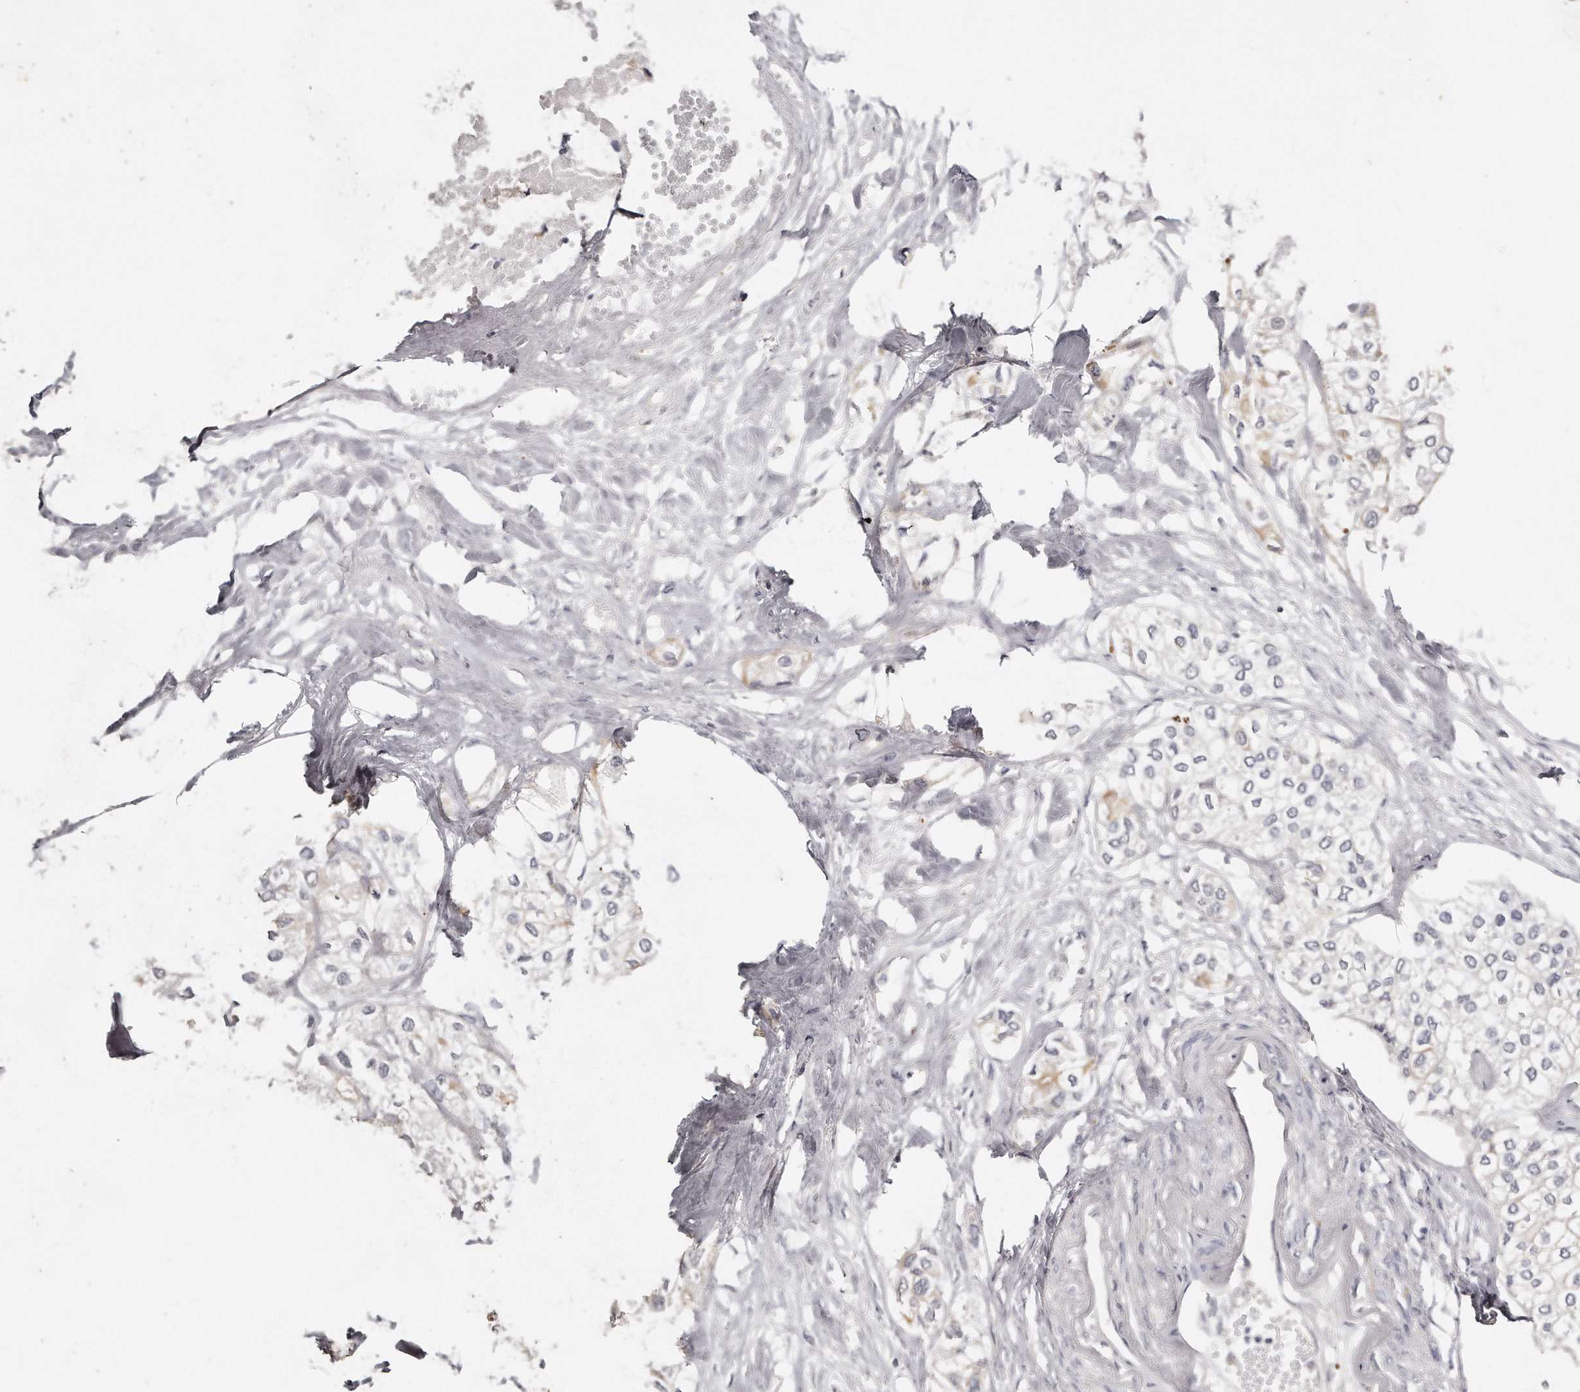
{"staining": {"intensity": "weak", "quantity": "25%-75%", "location": "cytoplasmic/membranous"}, "tissue": "urothelial cancer", "cell_type": "Tumor cells", "image_type": "cancer", "snomed": [{"axis": "morphology", "description": "Urothelial carcinoma, High grade"}, {"axis": "topography", "description": "Urinary bladder"}], "caption": "A micrograph of human urothelial cancer stained for a protein demonstrates weak cytoplasmic/membranous brown staining in tumor cells. Nuclei are stained in blue.", "gene": "ZYG11A", "patient": {"sex": "male", "age": 64}}